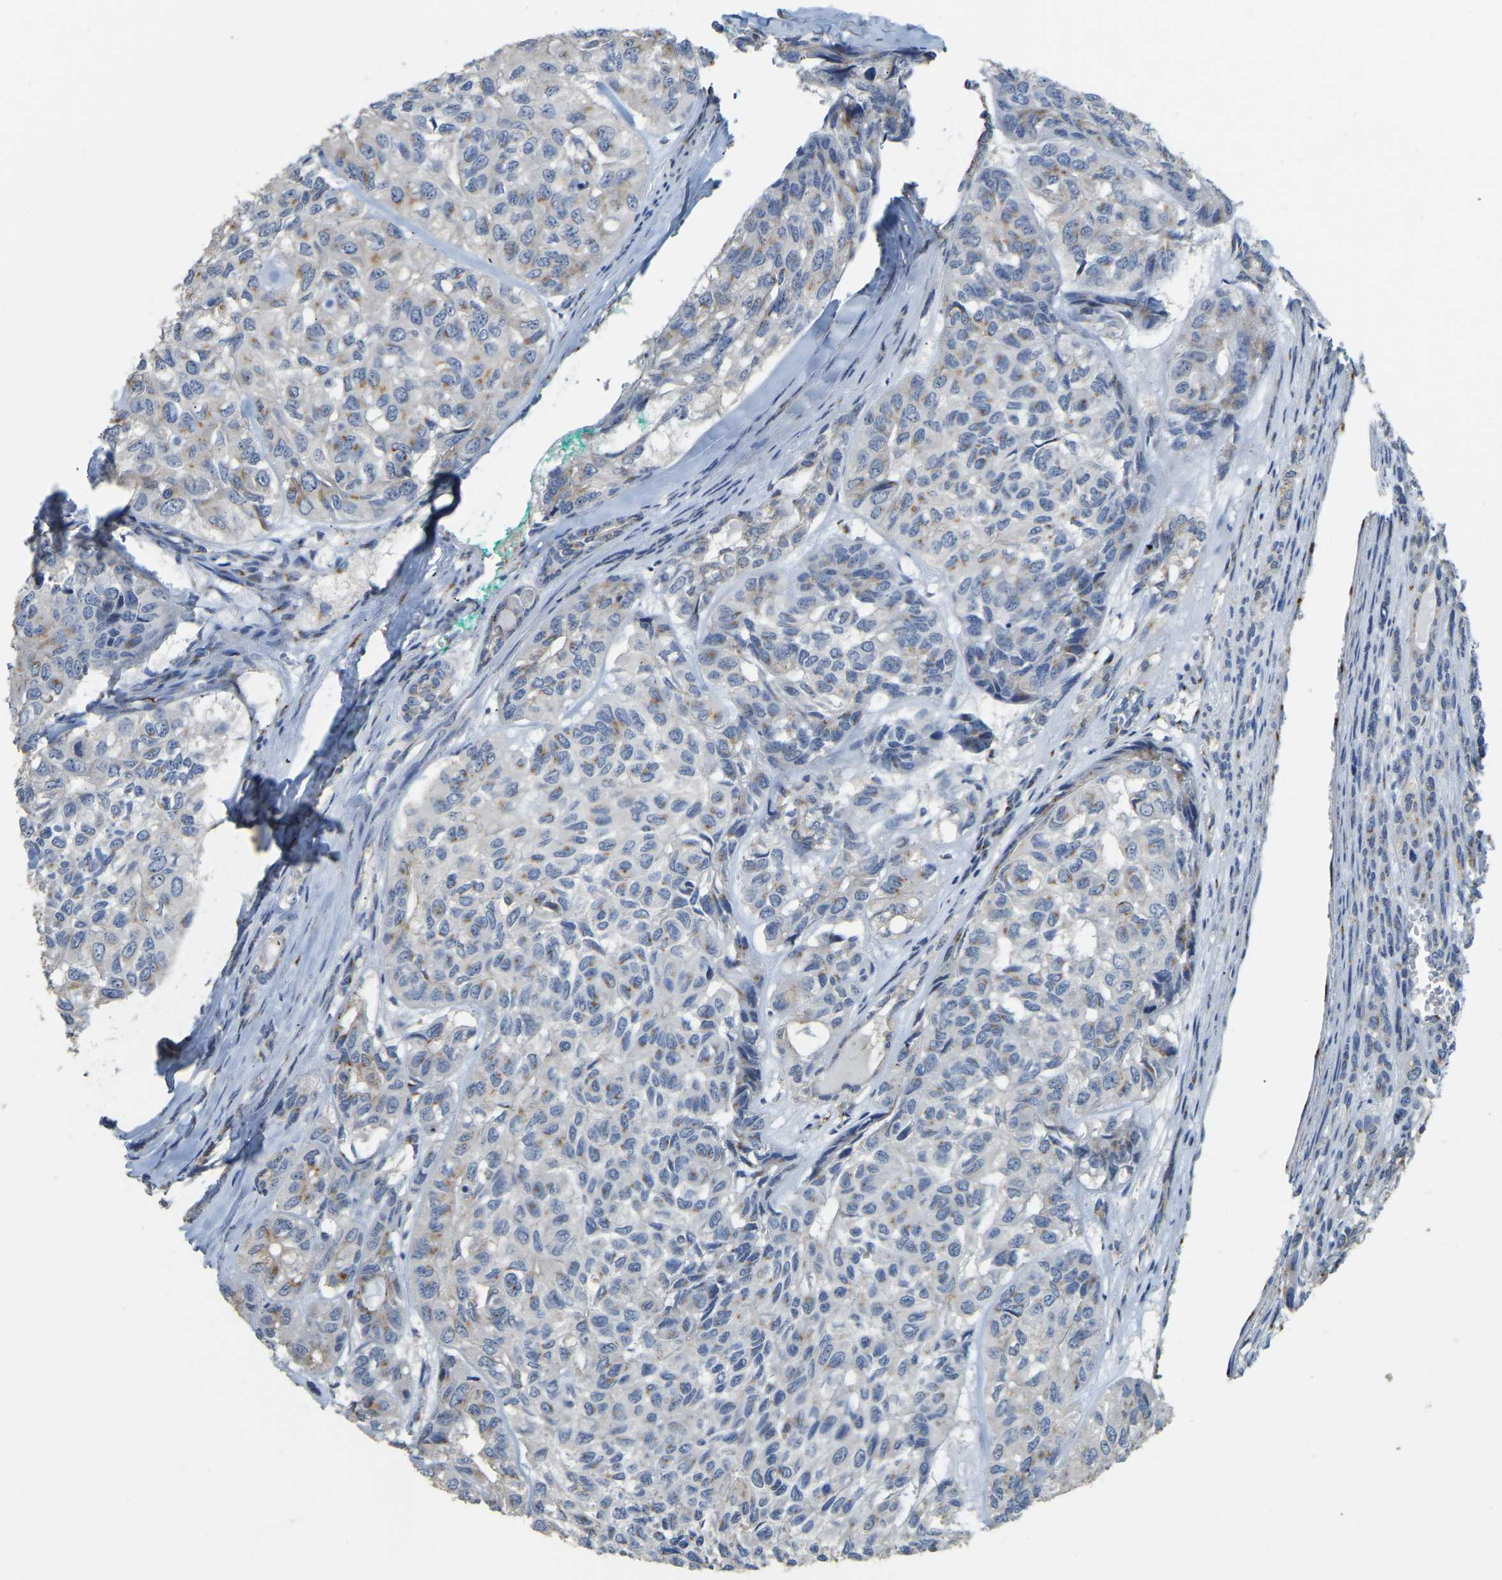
{"staining": {"intensity": "moderate", "quantity": "<25%", "location": "cytoplasmic/membranous"}, "tissue": "head and neck cancer", "cell_type": "Tumor cells", "image_type": "cancer", "snomed": [{"axis": "morphology", "description": "Adenocarcinoma, NOS"}, {"axis": "topography", "description": "Salivary gland, NOS"}, {"axis": "topography", "description": "Head-Neck"}], "caption": "A brown stain labels moderate cytoplasmic/membranous staining of a protein in head and neck cancer tumor cells.", "gene": "FAM174A", "patient": {"sex": "female", "age": 76}}